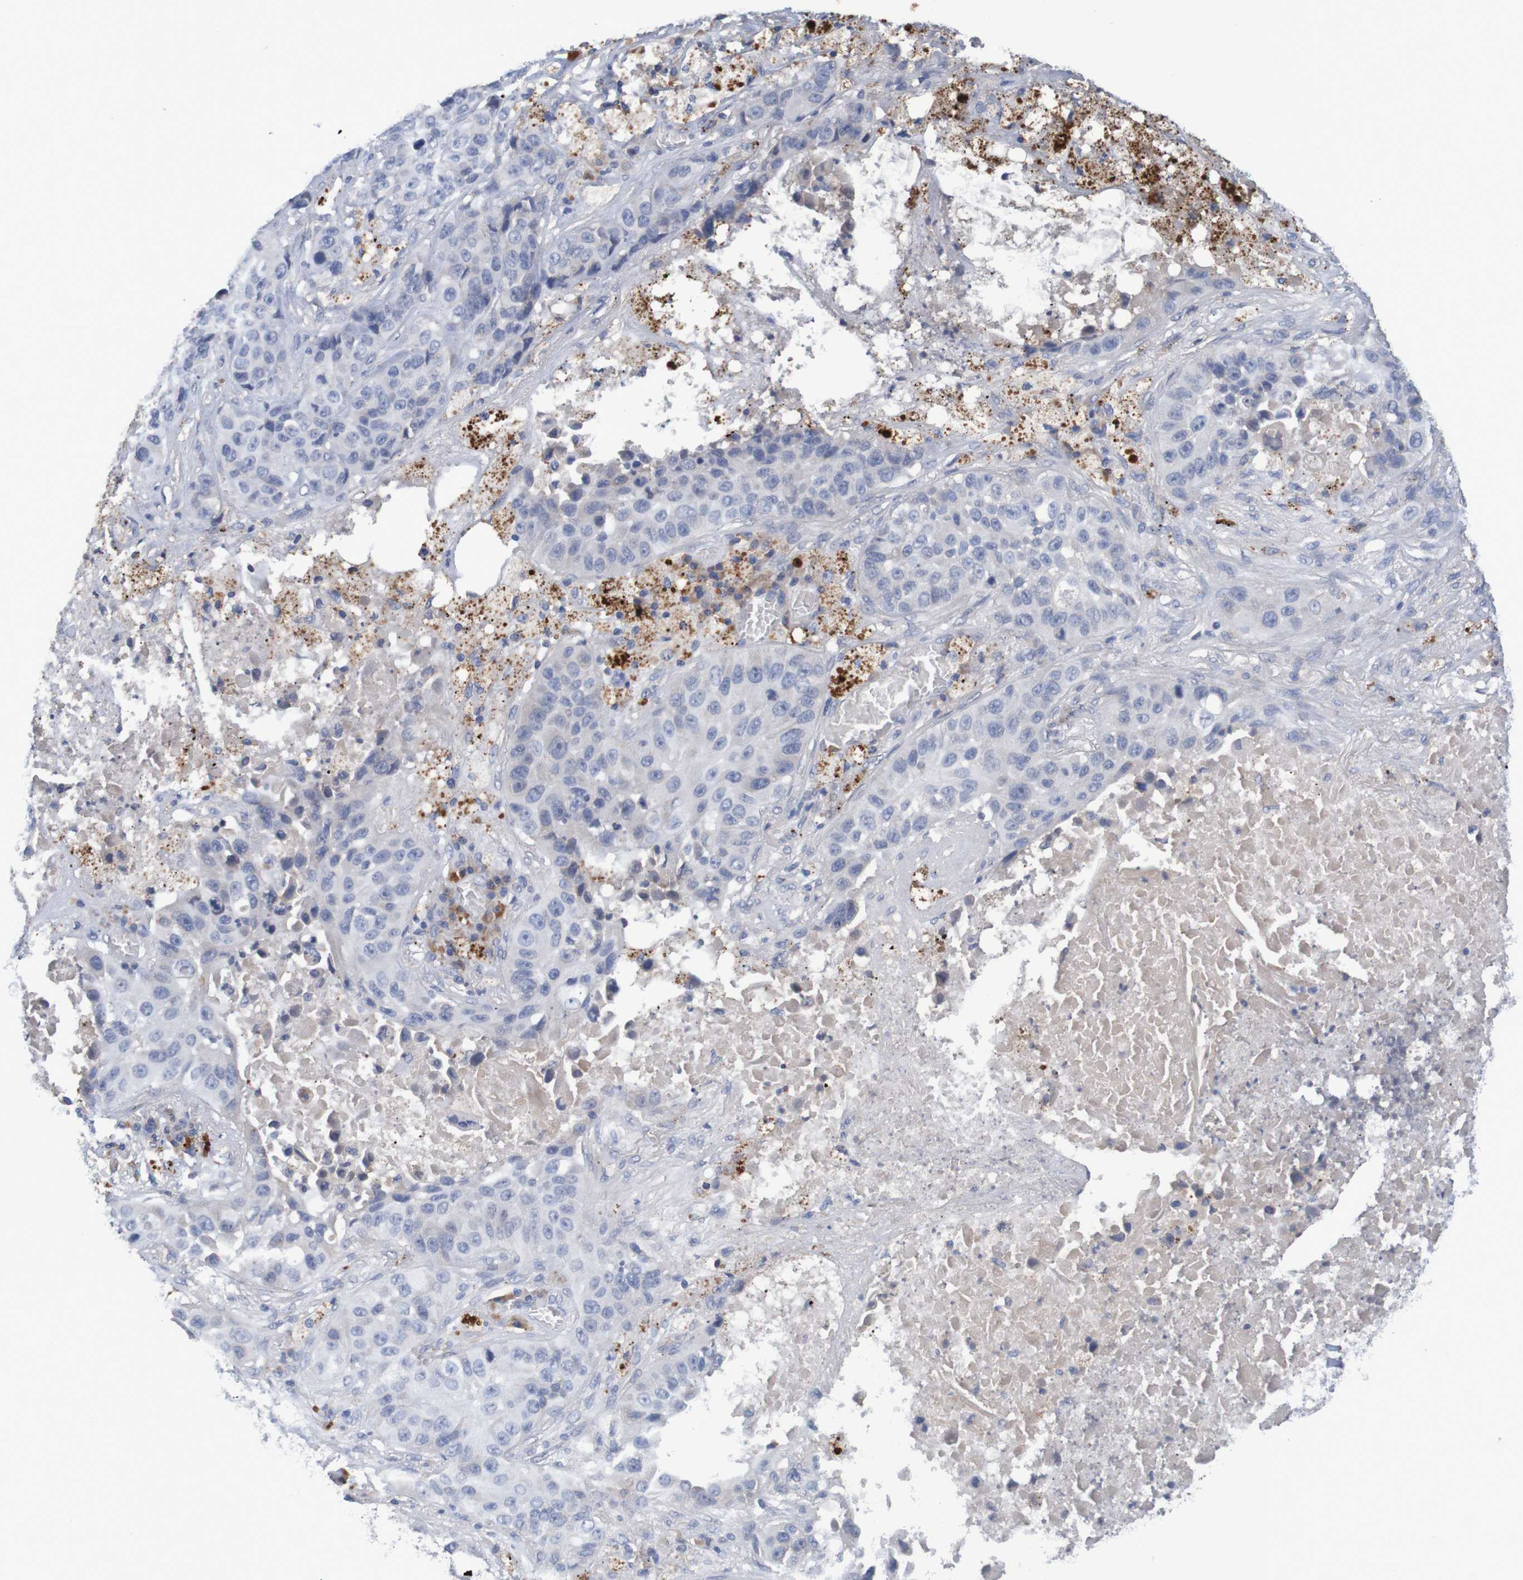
{"staining": {"intensity": "negative", "quantity": "none", "location": "none"}, "tissue": "lung cancer", "cell_type": "Tumor cells", "image_type": "cancer", "snomed": [{"axis": "morphology", "description": "Squamous cell carcinoma, NOS"}, {"axis": "topography", "description": "Lung"}], "caption": "Immunohistochemical staining of human lung cancer (squamous cell carcinoma) reveals no significant positivity in tumor cells.", "gene": "LTA", "patient": {"sex": "male", "age": 57}}